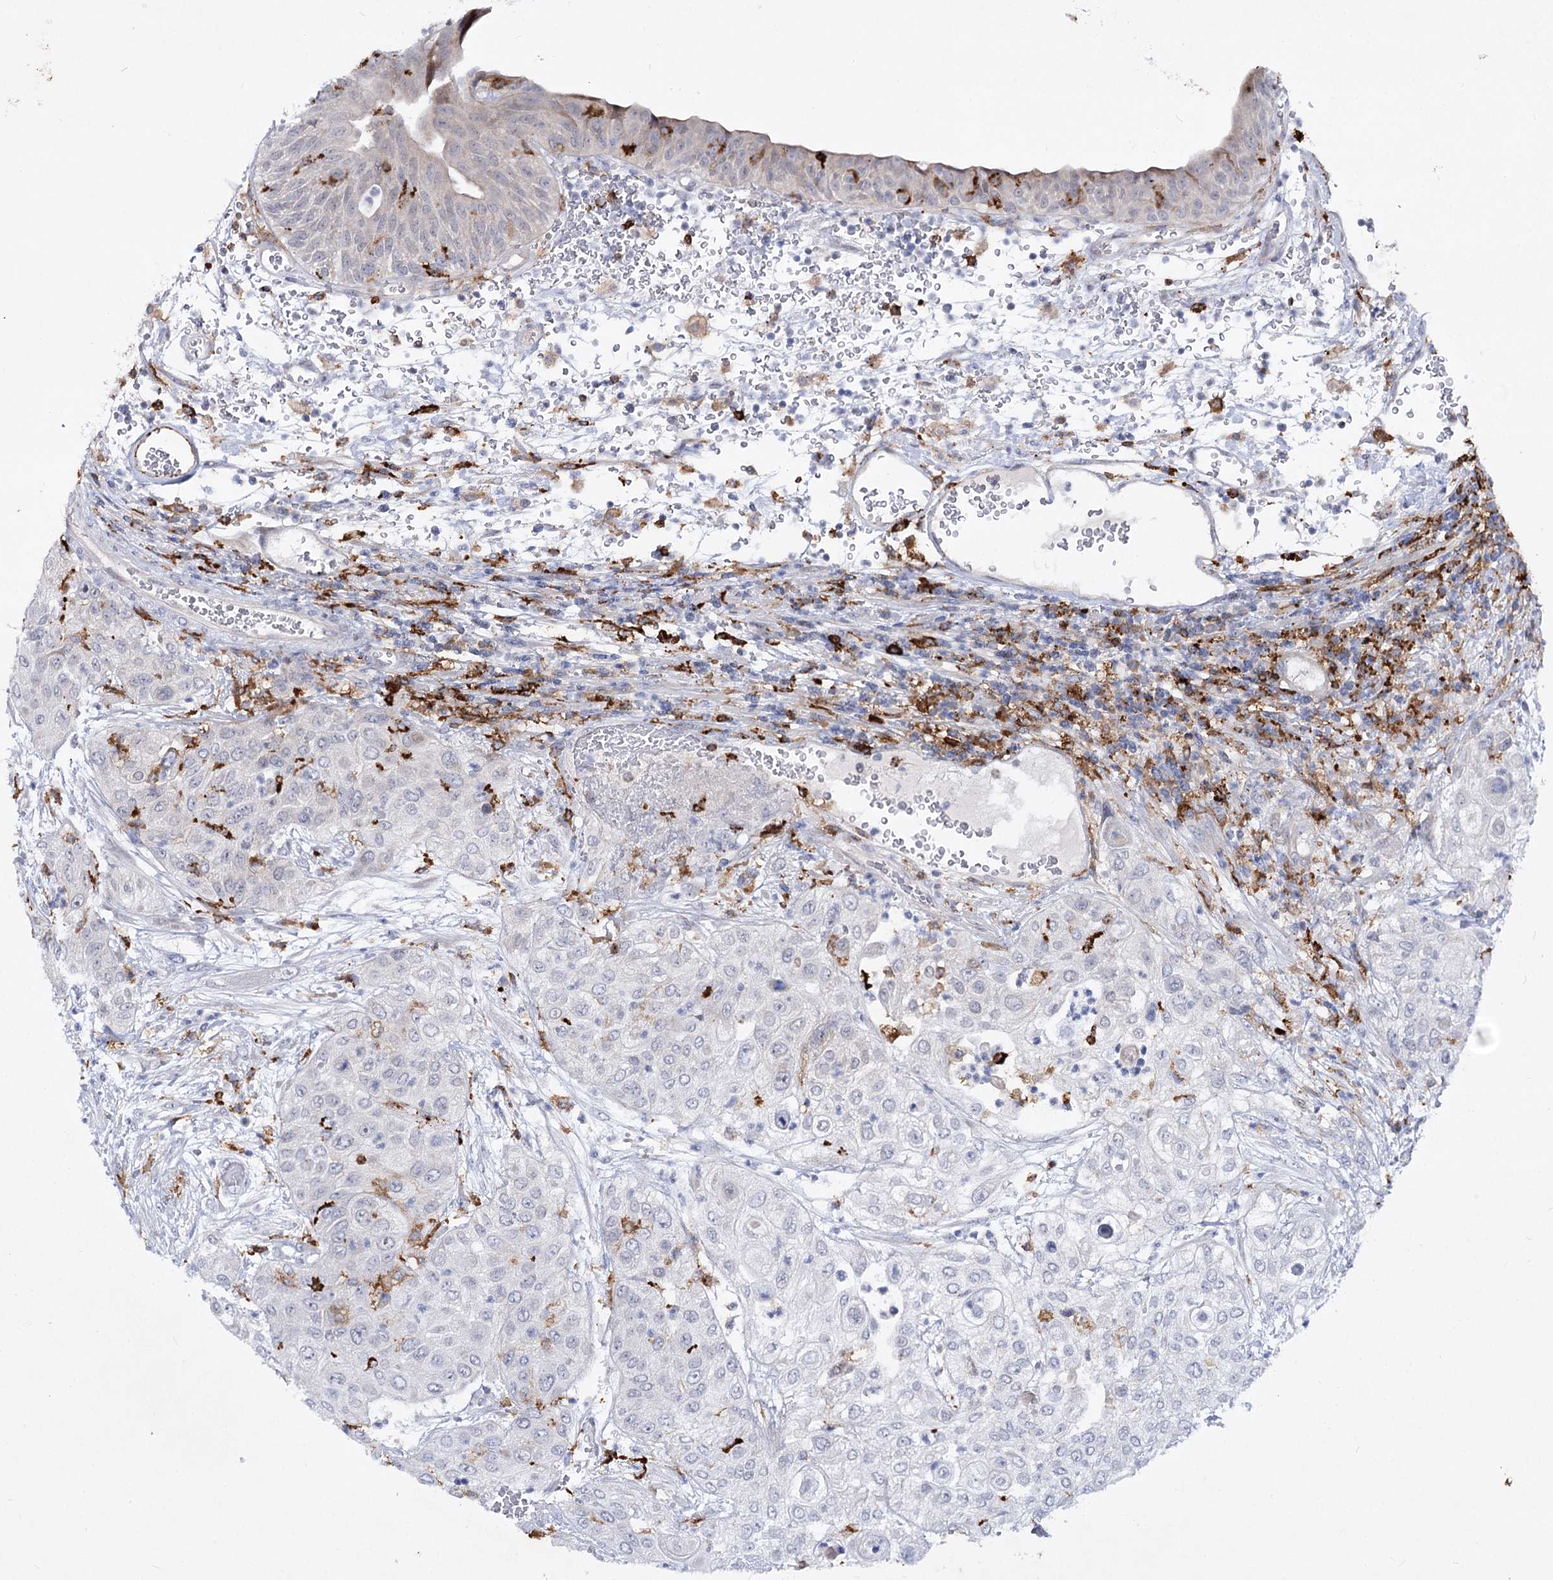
{"staining": {"intensity": "negative", "quantity": "none", "location": "none"}, "tissue": "urothelial cancer", "cell_type": "Tumor cells", "image_type": "cancer", "snomed": [{"axis": "morphology", "description": "Urothelial carcinoma, High grade"}, {"axis": "topography", "description": "Urinary bladder"}], "caption": "Immunohistochemistry (IHC) of human high-grade urothelial carcinoma shows no staining in tumor cells. The staining is performed using DAB brown chromogen with nuclei counter-stained in using hematoxylin.", "gene": "PIWIL4", "patient": {"sex": "female", "age": 79}}